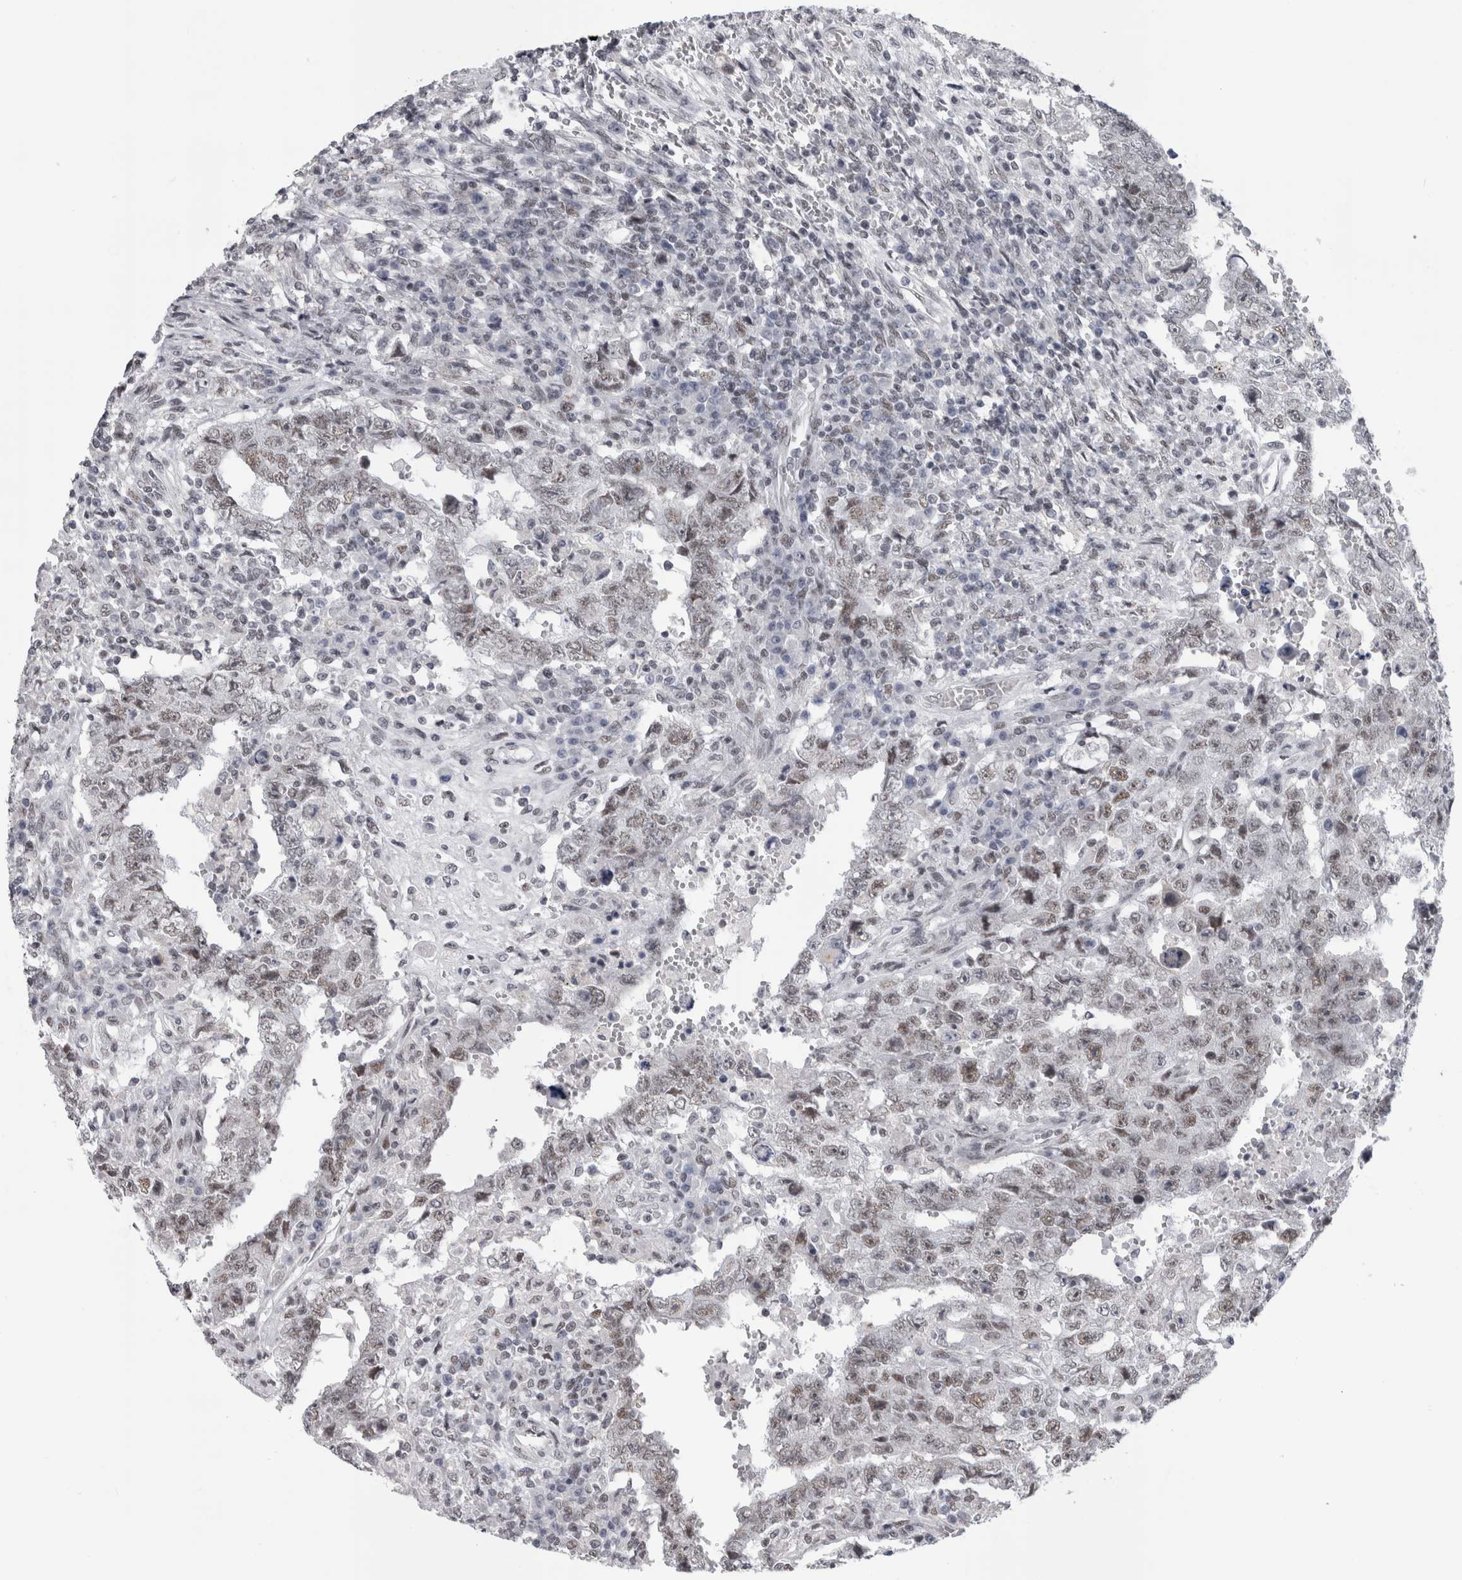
{"staining": {"intensity": "weak", "quantity": ">75%", "location": "nuclear"}, "tissue": "testis cancer", "cell_type": "Tumor cells", "image_type": "cancer", "snomed": [{"axis": "morphology", "description": "Carcinoma, Embryonal, NOS"}, {"axis": "topography", "description": "Testis"}], "caption": "DAB immunohistochemical staining of testis embryonal carcinoma demonstrates weak nuclear protein staining in approximately >75% of tumor cells. (IHC, brightfield microscopy, high magnification).", "gene": "ARID4B", "patient": {"sex": "male", "age": 26}}